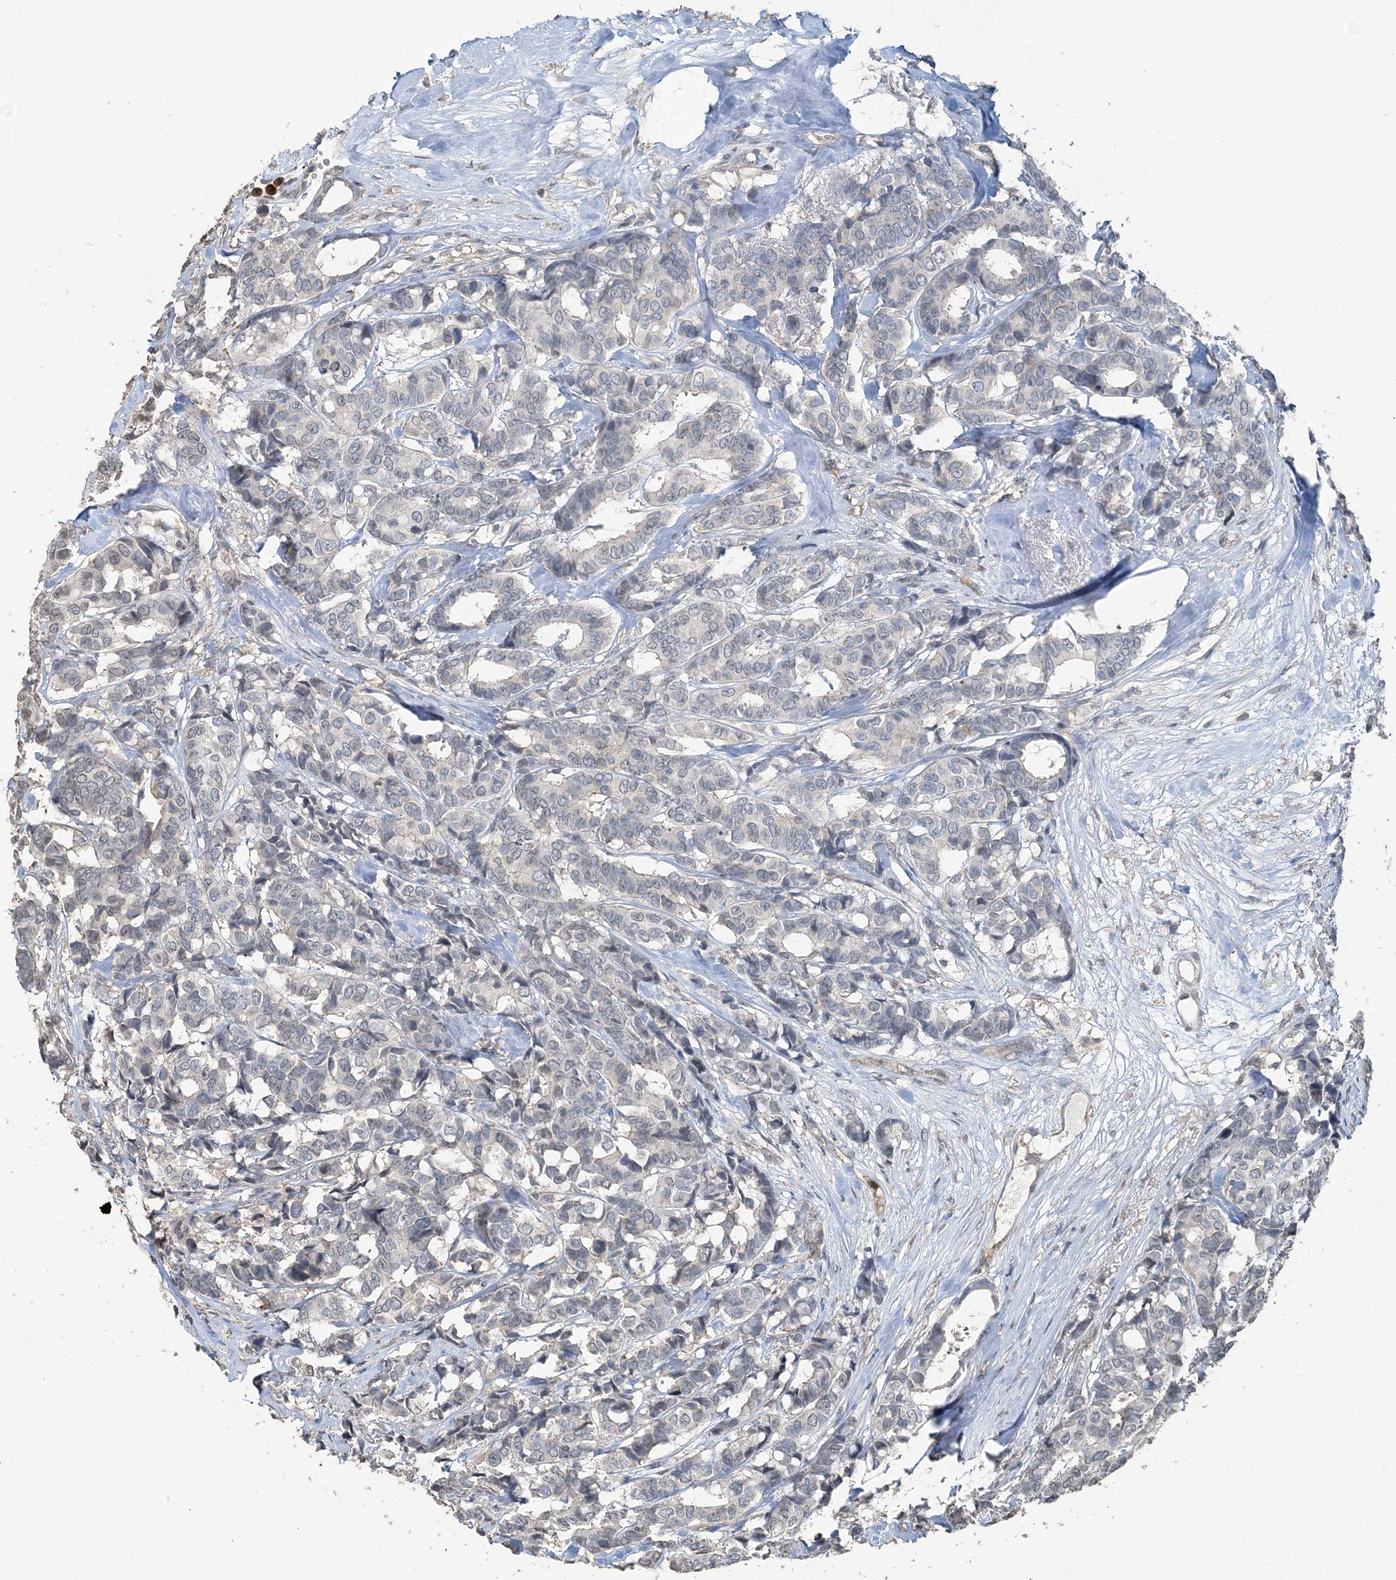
{"staining": {"intensity": "negative", "quantity": "none", "location": "none"}, "tissue": "breast cancer", "cell_type": "Tumor cells", "image_type": "cancer", "snomed": [{"axis": "morphology", "description": "Duct carcinoma"}, {"axis": "topography", "description": "Breast"}], "caption": "Micrograph shows no protein expression in tumor cells of breast cancer tissue.", "gene": "FAM110A", "patient": {"sex": "female", "age": 87}}